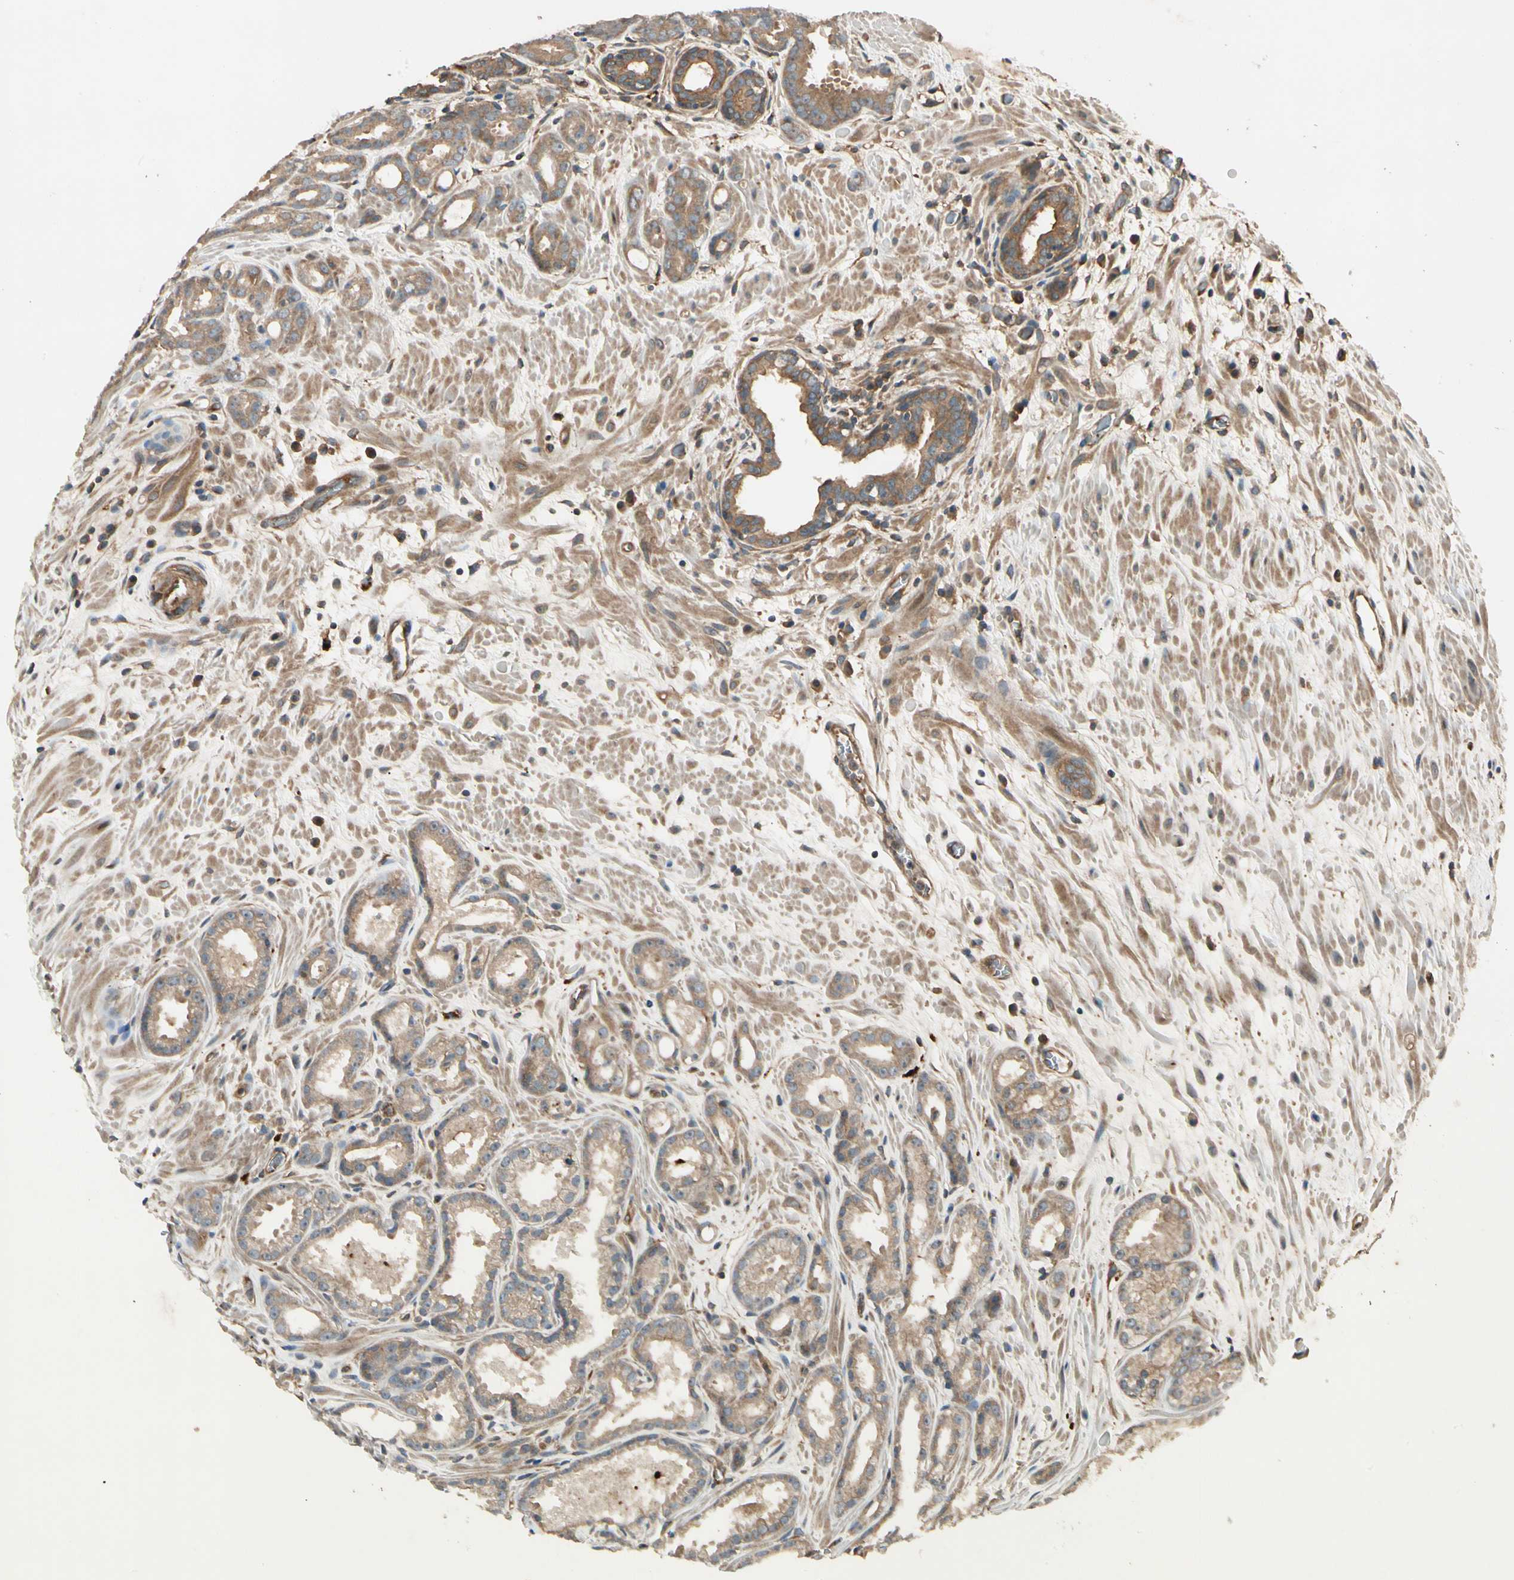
{"staining": {"intensity": "weak", "quantity": ">75%", "location": "cytoplasmic/membranous"}, "tissue": "prostate cancer", "cell_type": "Tumor cells", "image_type": "cancer", "snomed": [{"axis": "morphology", "description": "Adenocarcinoma, Low grade"}, {"axis": "topography", "description": "Prostate"}], "caption": "A high-resolution image shows IHC staining of prostate cancer (low-grade adenocarcinoma), which shows weak cytoplasmic/membranous expression in about >75% of tumor cells.", "gene": "ROCK2", "patient": {"sex": "male", "age": 57}}